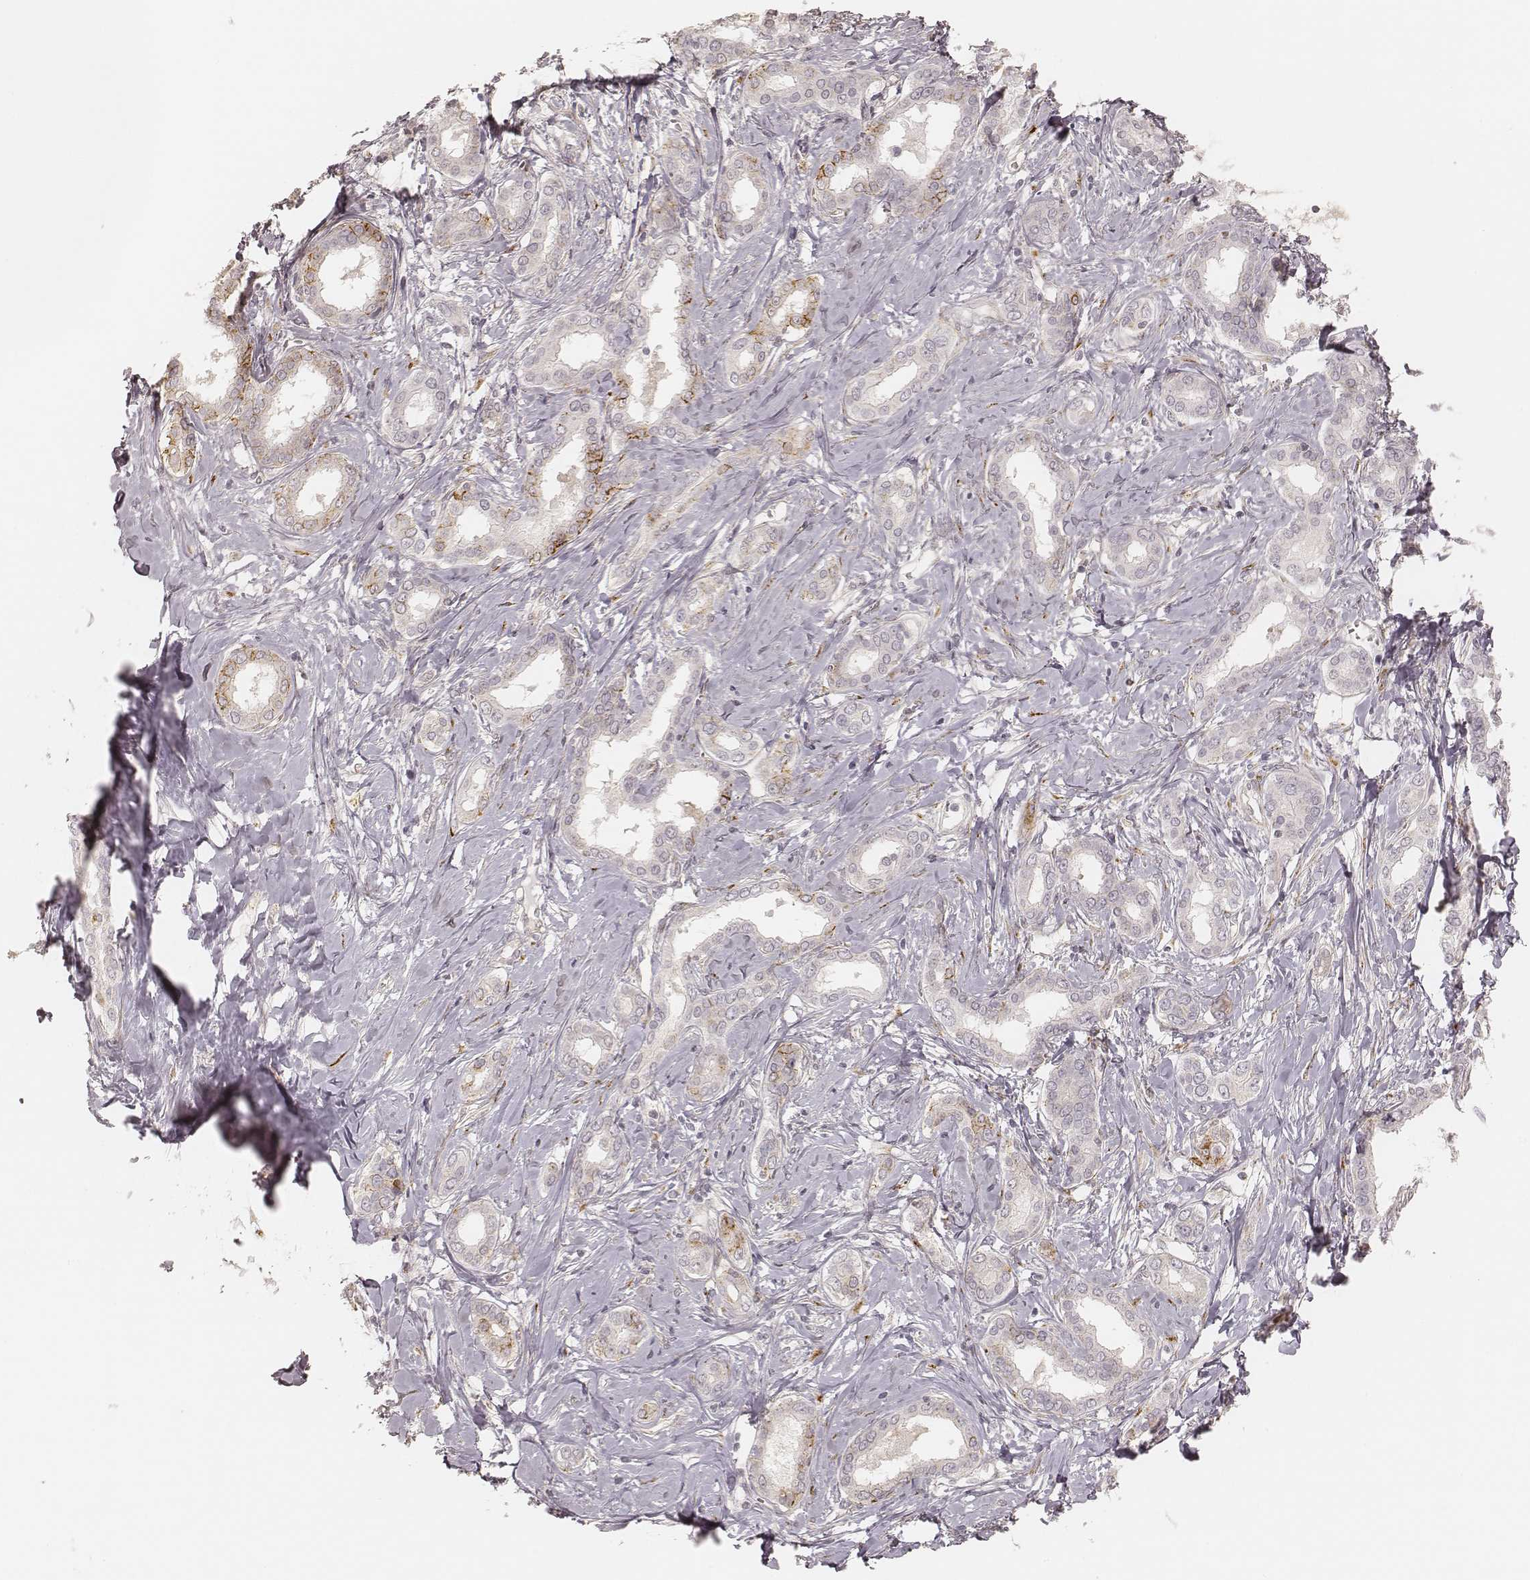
{"staining": {"intensity": "moderate", "quantity": "<25%", "location": "cytoplasmic/membranous"}, "tissue": "liver cancer", "cell_type": "Tumor cells", "image_type": "cancer", "snomed": [{"axis": "morphology", "description": "Cholangiocarcinoma"}, {"axis": "topography", "description": "Liver"}], "caption": "Tumor cells exhibit low levels of moderate cytoplasmic/membranous expression in about <25% of cells in liver cancer (cholangiocarcinoma). (DAB IHC with brightfield microscopy, high magnification).", "gene": "GORASP2", "patient": {"sex": "female", "age": 47}}